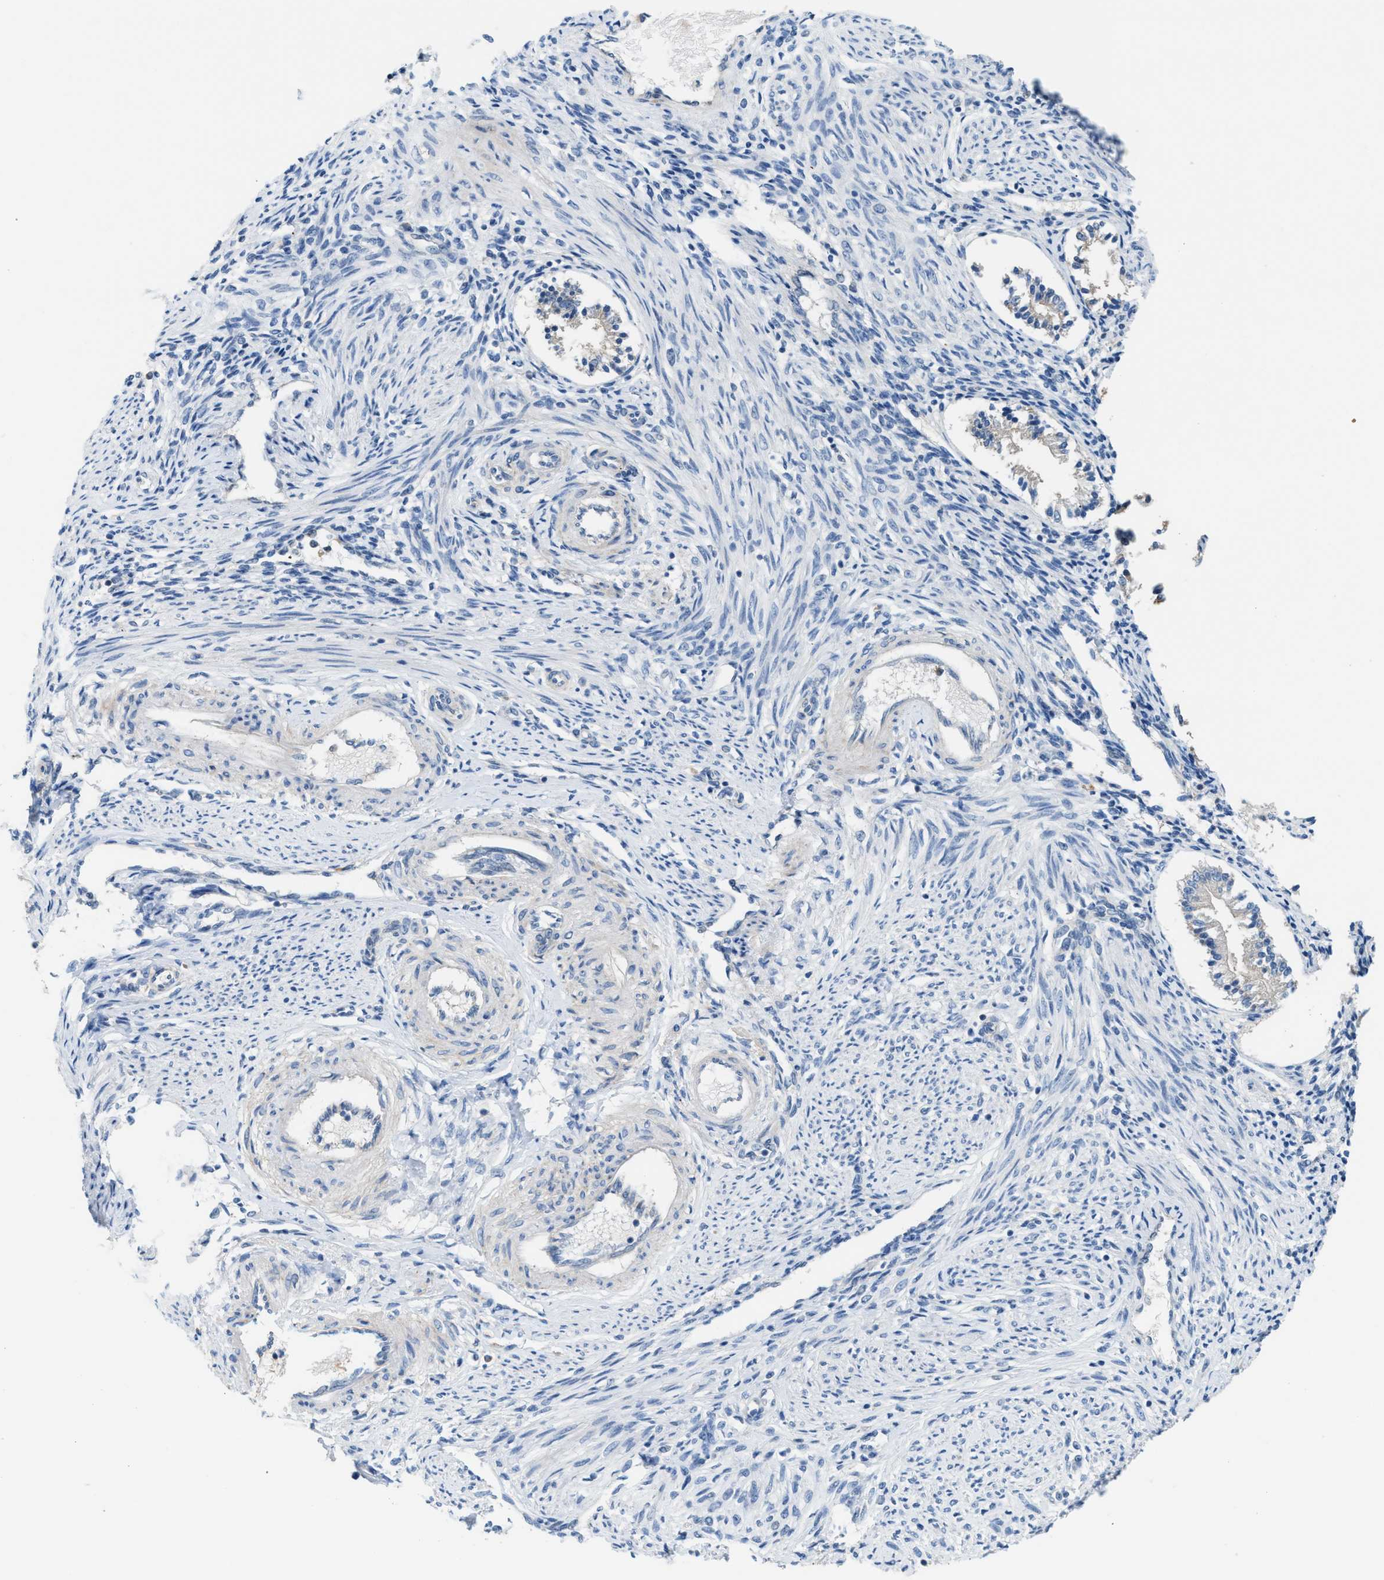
{"staining": {"intensity": "negative", "quantity": "none", "location": "none"}, "tissue": "endometrium", "cell_type": "Cells in endometrial stroma", "image_type": "normal", "snomed": [{"axis": "morphology", "description": "Normal tissue, NOS"}, {"axis": "topography", "description": "Endometrium"}], "caption": "Endometrium stained for a protein using immunohistochemistry shows no expression cells in endometrial stroma.", "gene": "PPM1D", "patient": {"sex": "female", "age": 42}}